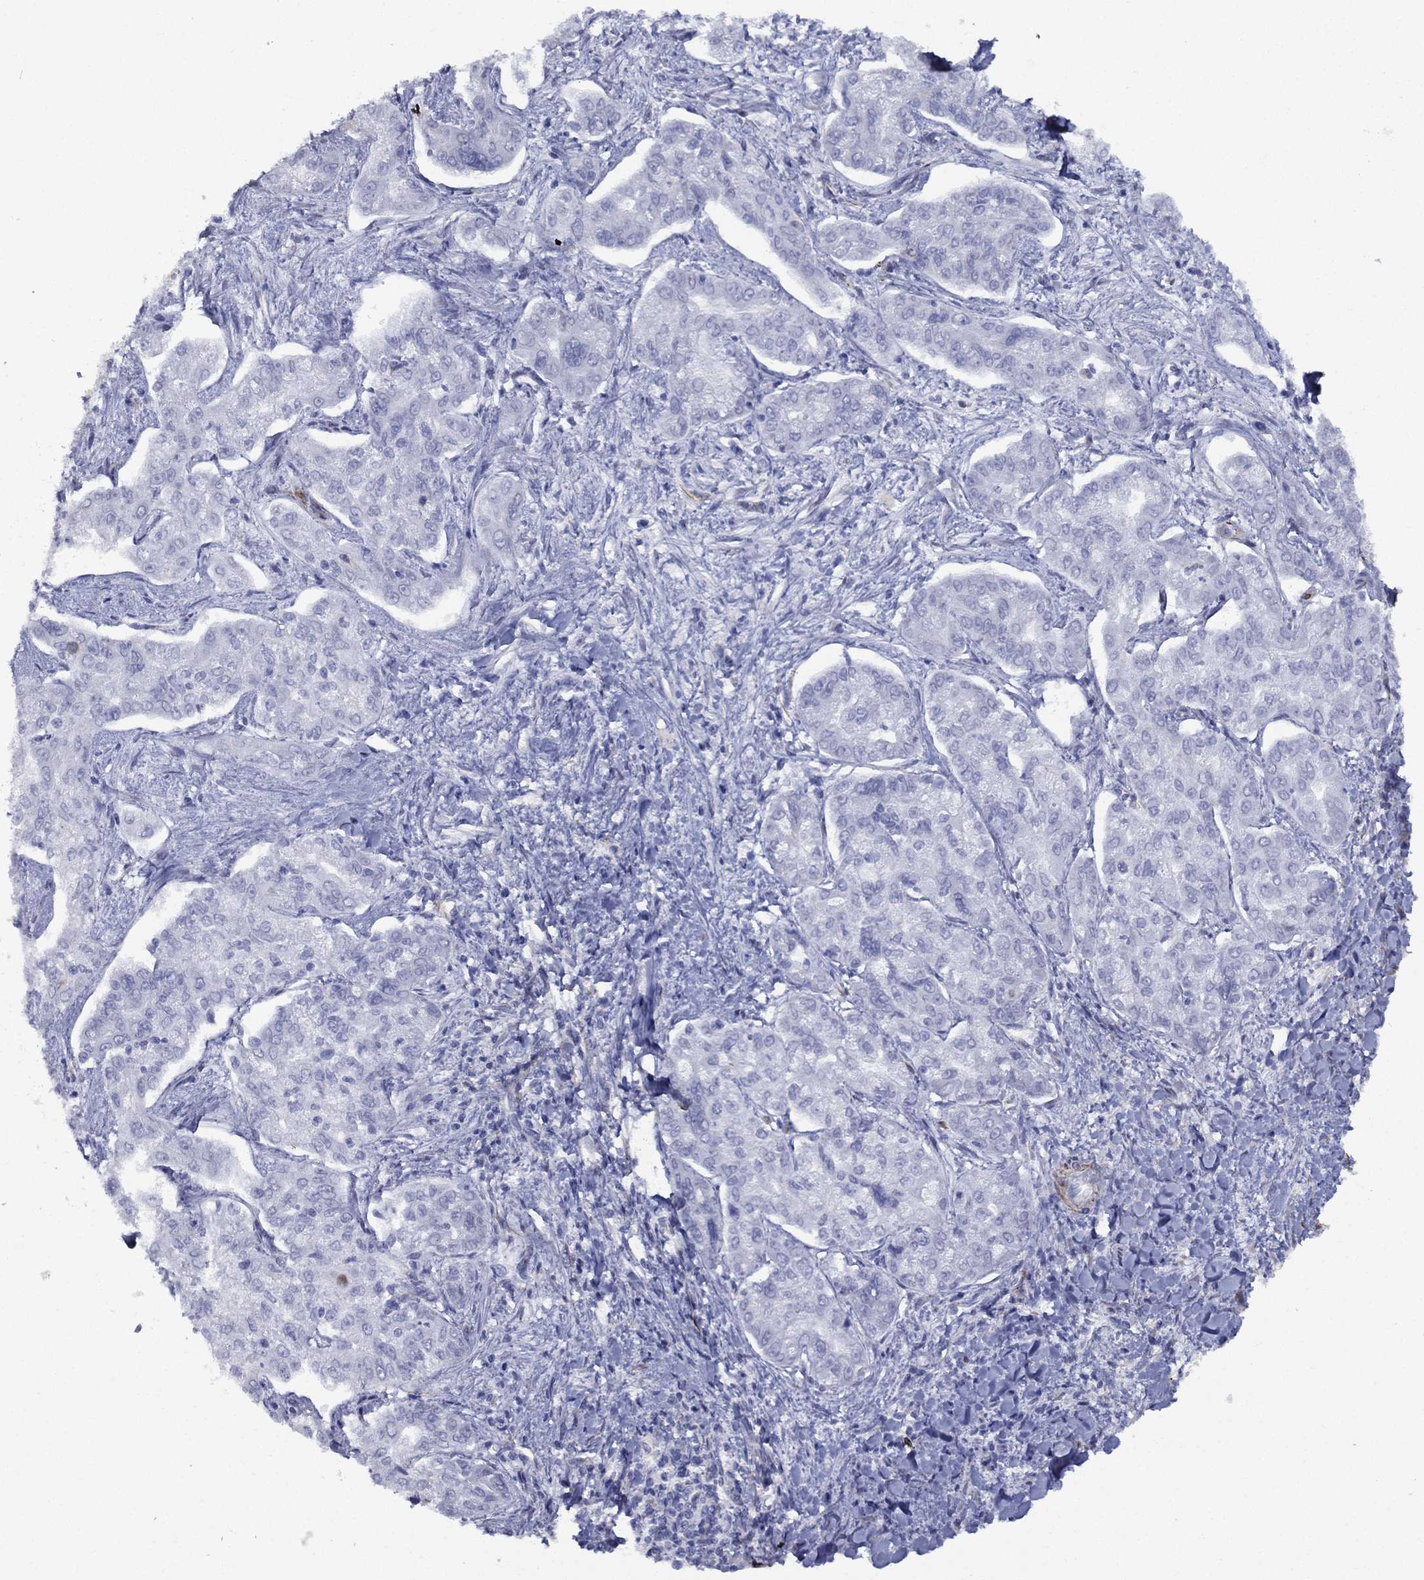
{"staining": {"intensity": "negative", "quantity": "none", "location": "none"}, "tissue": "liver cancer", "cell_type": "Tumor cells", "image_type": "cancer", "snomed": [{"axis": "morphology", "description": "Cholangiocarcinoma"}, {"axis": "topography", "description": "Liver"}], "caption": "There is no significant positivity in tumor cells of liver cancer.", "gene": "MAS1", "patient": {"sex": "female", "age": 47}}